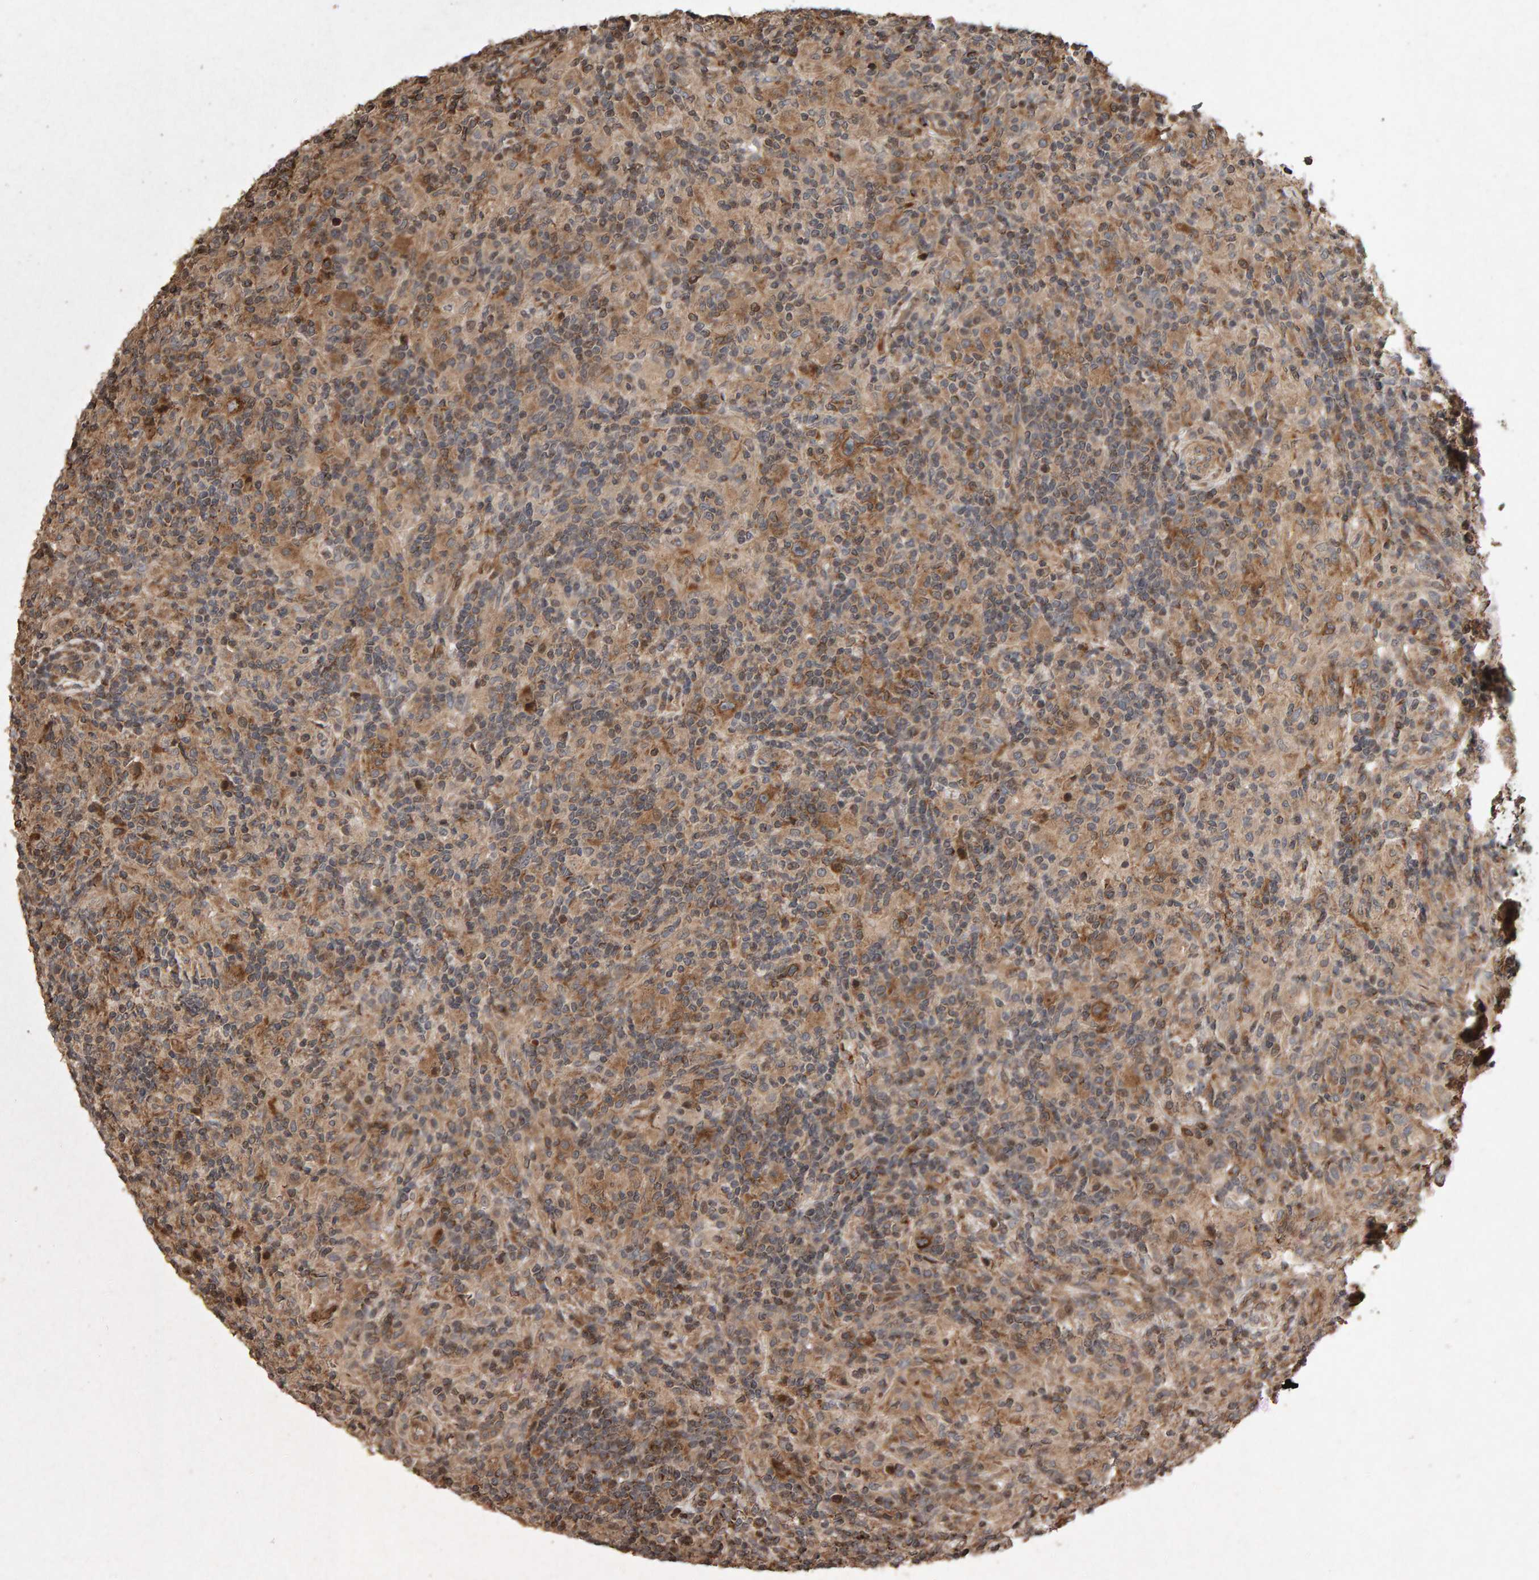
{"staining": {"intensity": "moderate", "quantity": ">75%", "location": "cytoplasmic/membranous"}, "tissue": "lymphoma", "cell_type": "Tumor cells", "image_type": "cancer", "snomed": [{"axis": "morphology", "description": "Hodgkin's disease, NOS"}, {"axis": "topography", "description": "Lymph node"}], "caption": "DAB immunohistochemical staining of lymphoma demonstrates moderate cytoplasmic/membranous protein positivity in about >75% of tumor cells.", "gene": "OSBP2", "patient": {"sex": "male", "age": 70}}